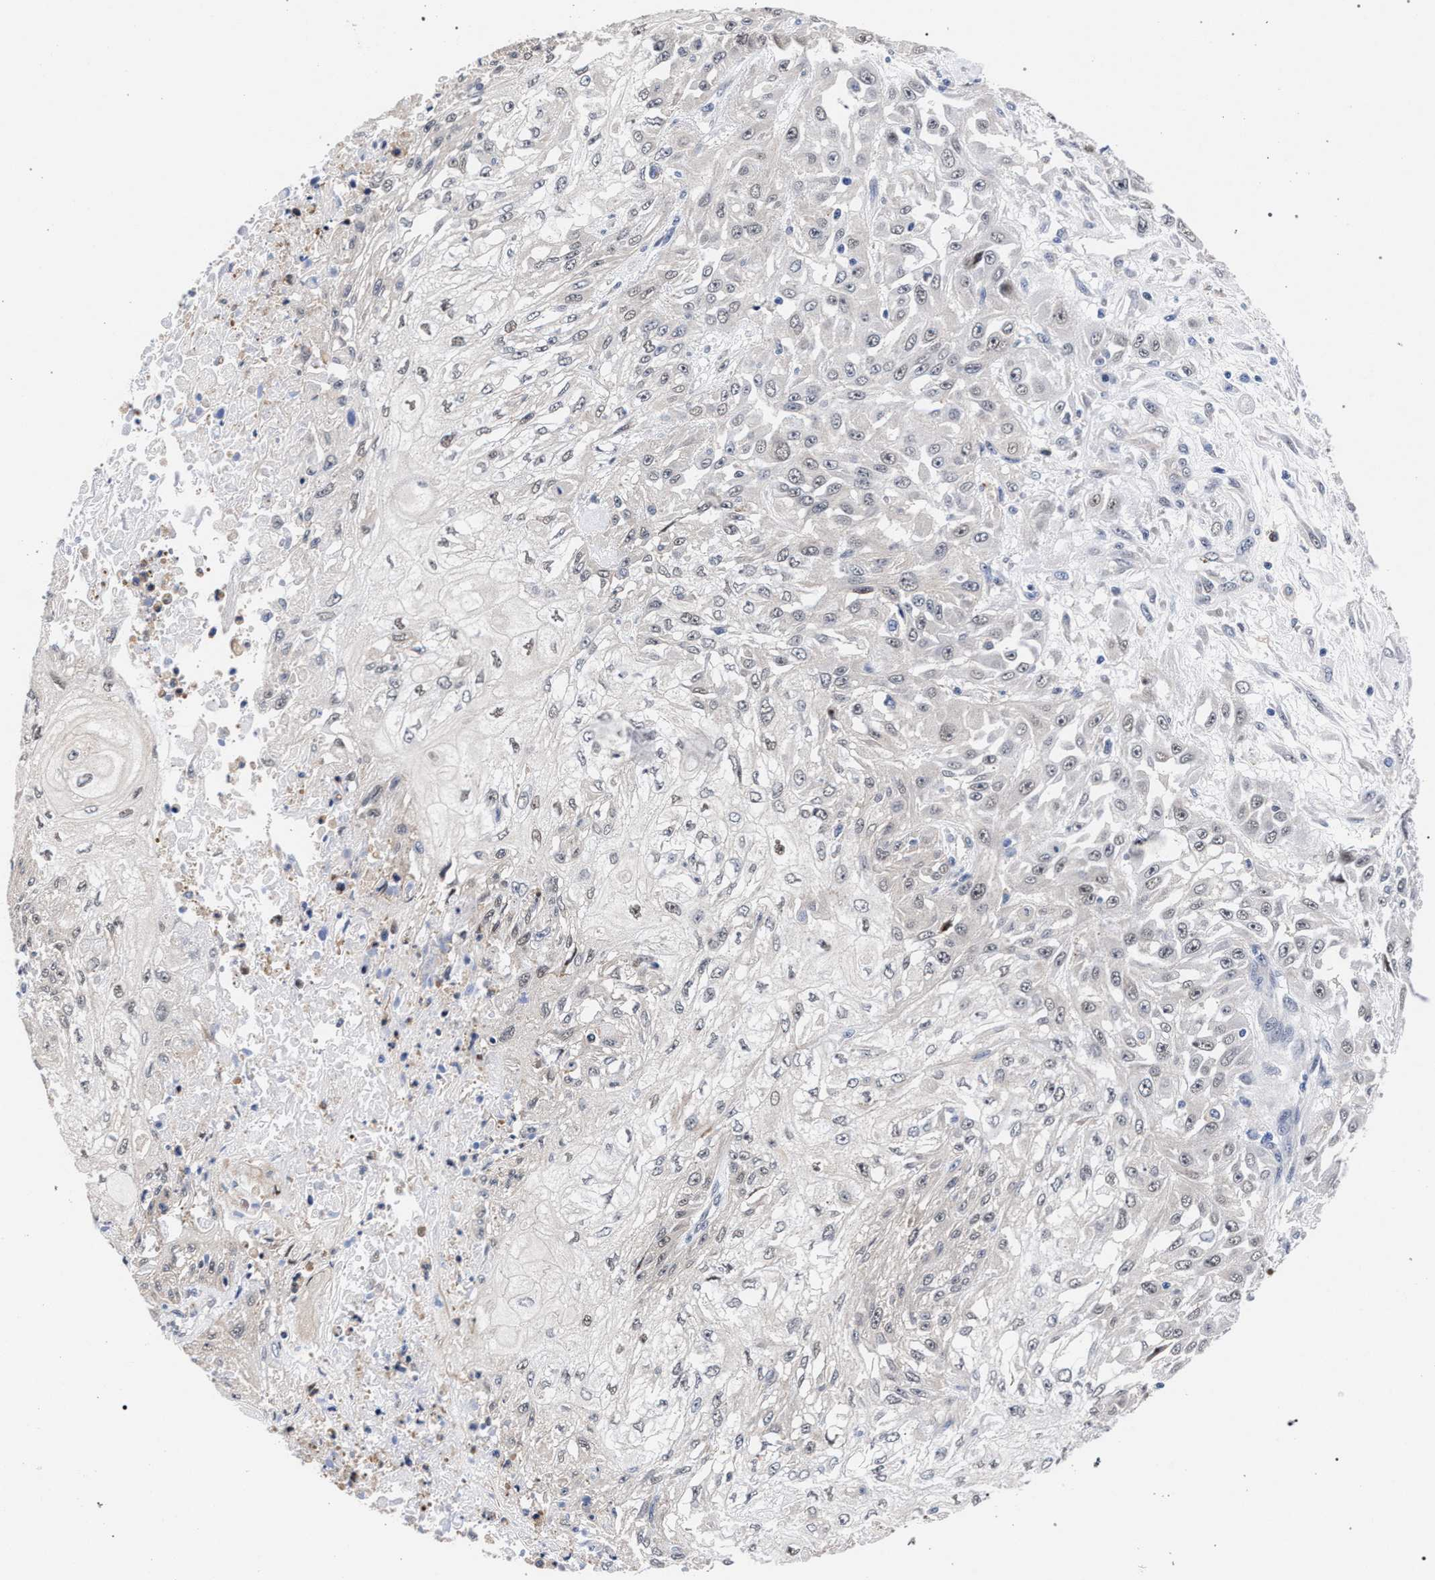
{"staining": {"intensity": "weak", "quantity": "25%-75%", "location": "nuclear"}, "tissue": "skin cancer", "cell_type": "Tumor cells", "image_type": "cancer", "snomed": [{"axis": "morphology", "description": "Squamous cell carcinoma, NOS"}, {"axis": "morphology", "description": "Squamous cell carcinoma, metastatic, NOS"}, {"axis": "topography", "description": "Skin"}, {"axis": "topography", "description": "Lymph node"}], "caption": "Protein expression by immunohistochemistry (IHC) displays weak nuclear positivity in about 25%-75% of tumor cells in skin cancer. (Brightfield microscopy of DAB IHC at high magnification).", "gene": "ZNF462", "patient": {"sex": "male", "age": 75}}